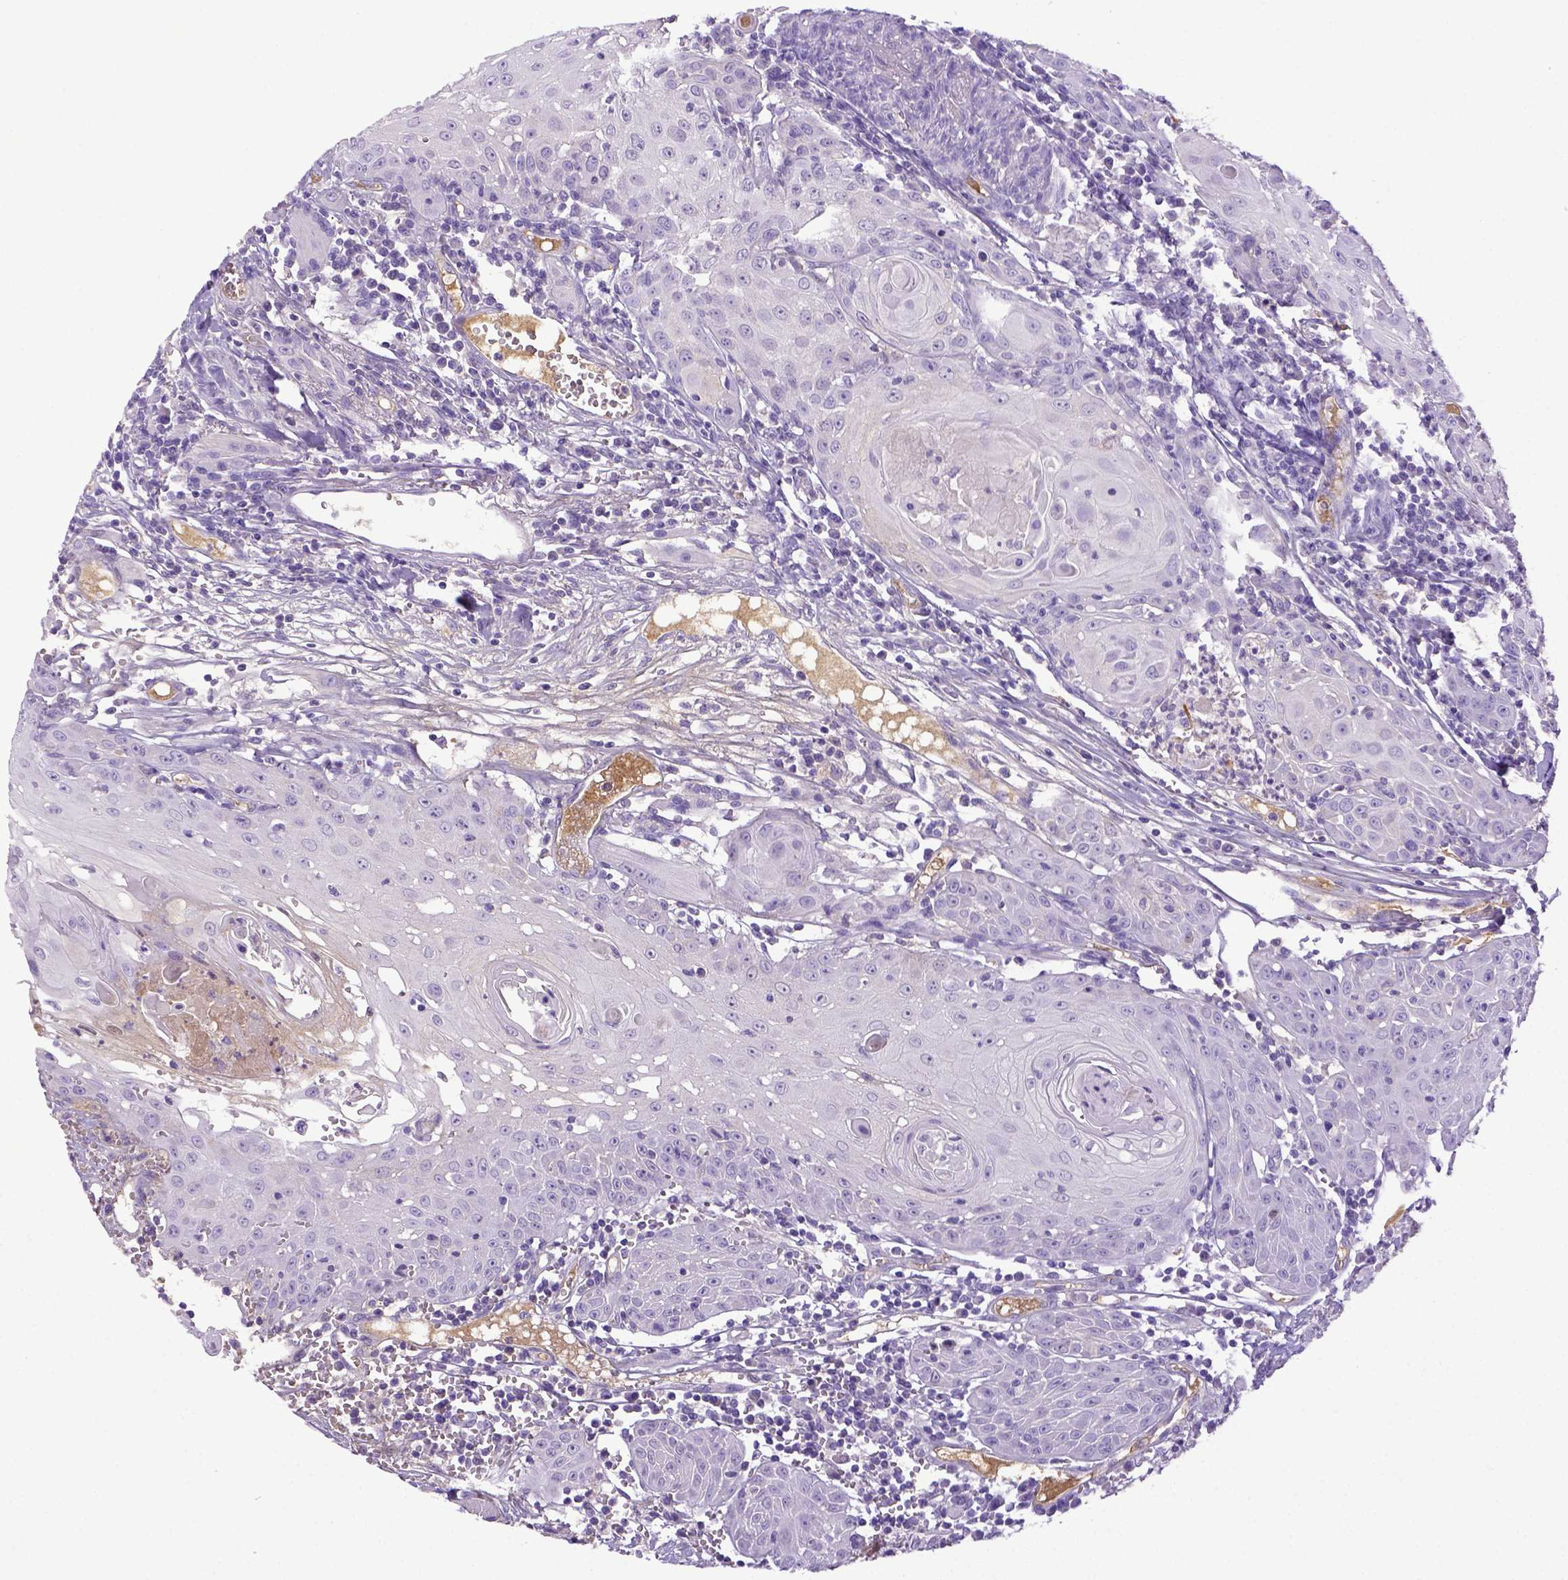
{"staining": {"intensity": "negative", "quantity": "none", "location": "none"}, "tissue": "head and neck cancer", "cell_type": "Tumor cells", "image_type": "cancer", "snomed": [{"axis": "morphology", "description": "Squamous cell carcinoma, NOS"}, {"axis": "topography", "description": "Head-Neck"}], "caption": "Immunohistochemistry photomicrograph of neoplastic tissue: human head and neck cancer stained with DAB demonstrates no significant protein staining in tumor cells.", "gene": "ITIH4", "patient": {"sex": "female", "age": 80}}